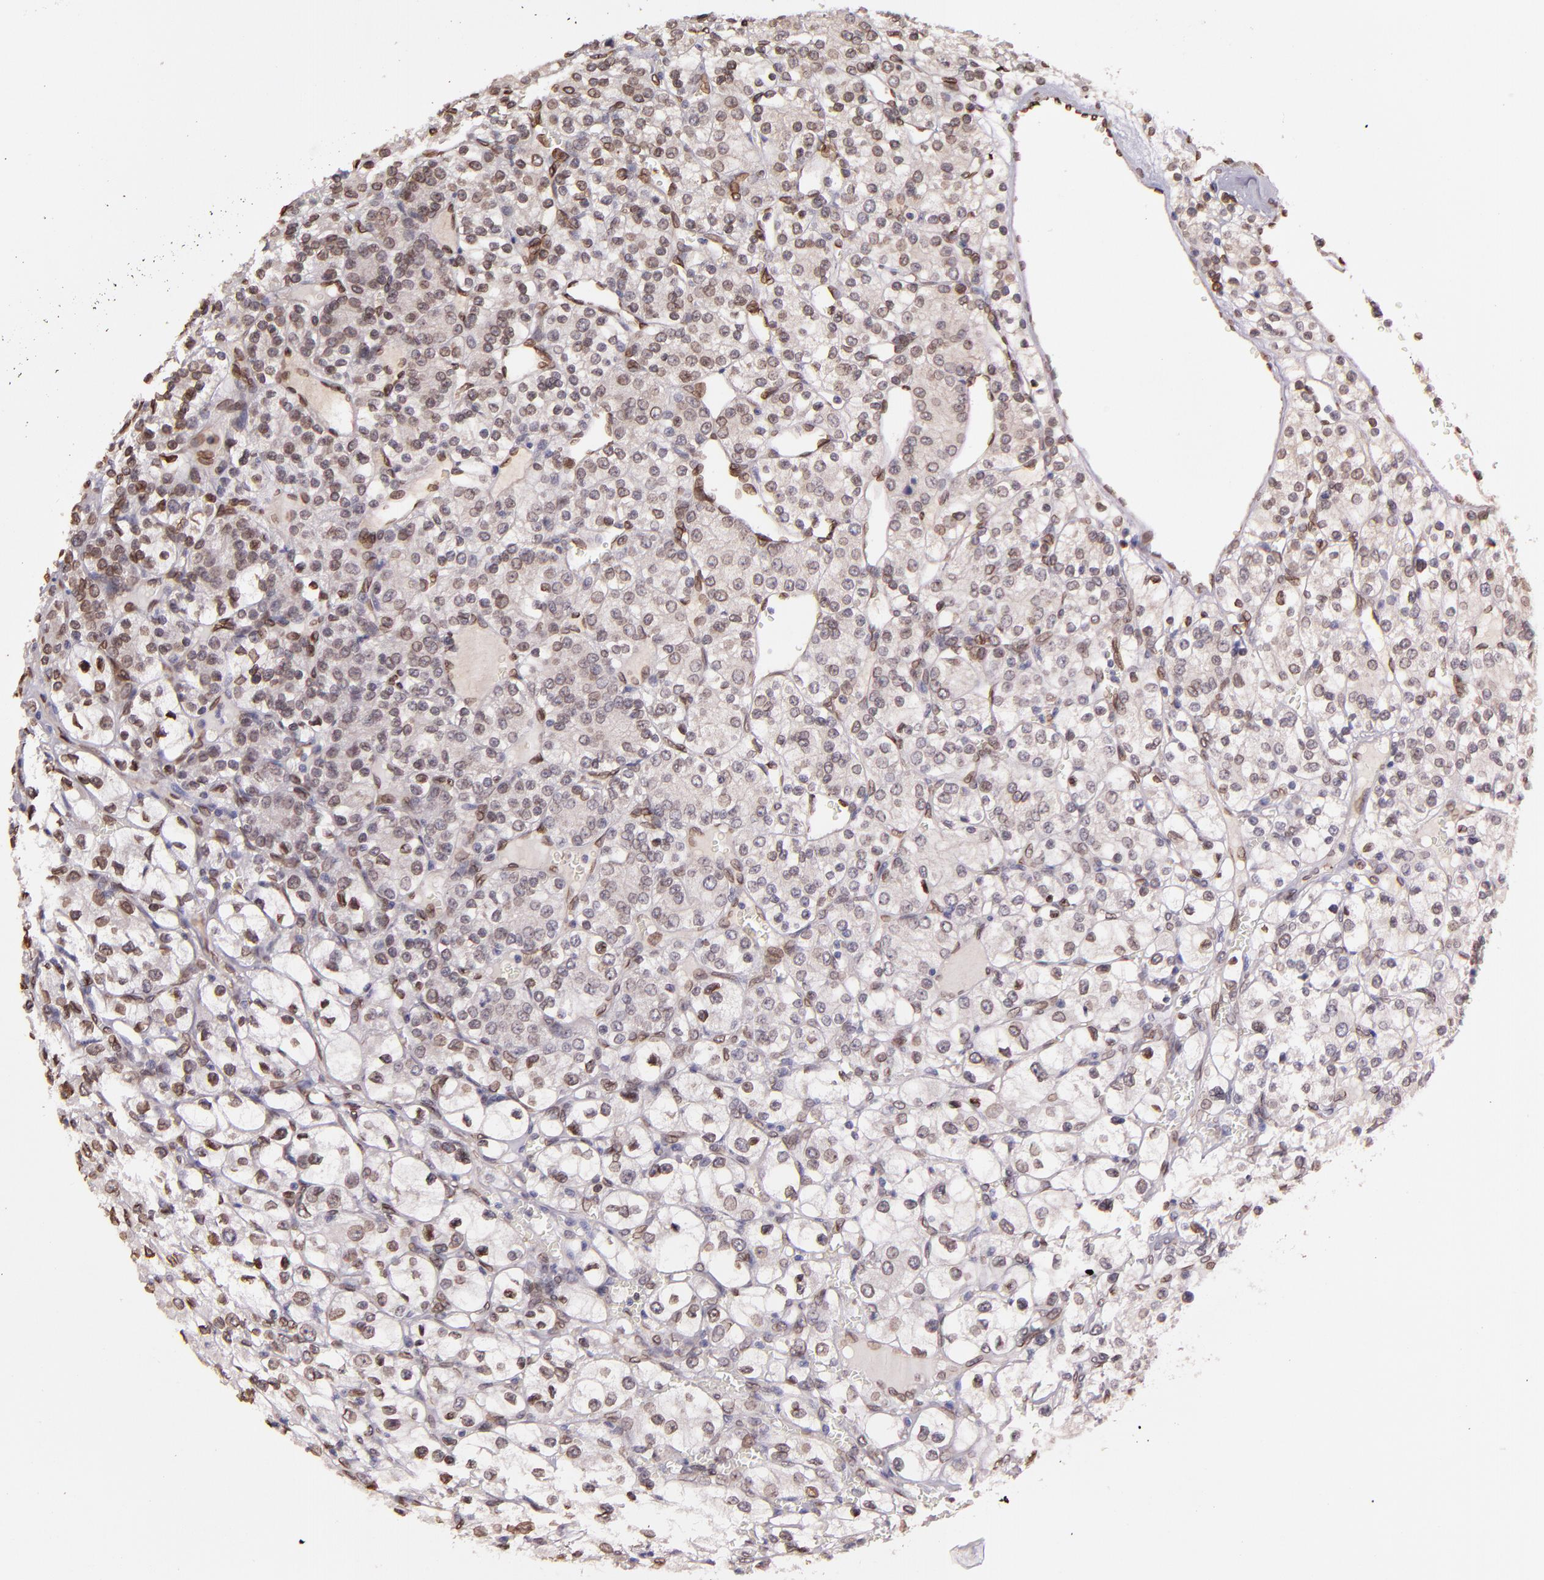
{"staining": {"intensity": "moderate", "quantity": ">75%", "location": "cytoplasmic/membranous,nuclear"}, "tissue": "renal cancer", "cell_type": "Tumor cells", "image_type": "cancer", "snomed": [{"axis": "morphology", "description": "Adenocarcinoma, NOS"}, {"axis": "topography", "description": "Kidney"}], "caption": "Immunohistochemical staining of renal cancer displays medium levels of moderate cytoplasmic/membranous and nuclear protein staining in about >75% of tumor cells.", "gene": "PUM3", "patient": {"sex": "female", "age": 62}}